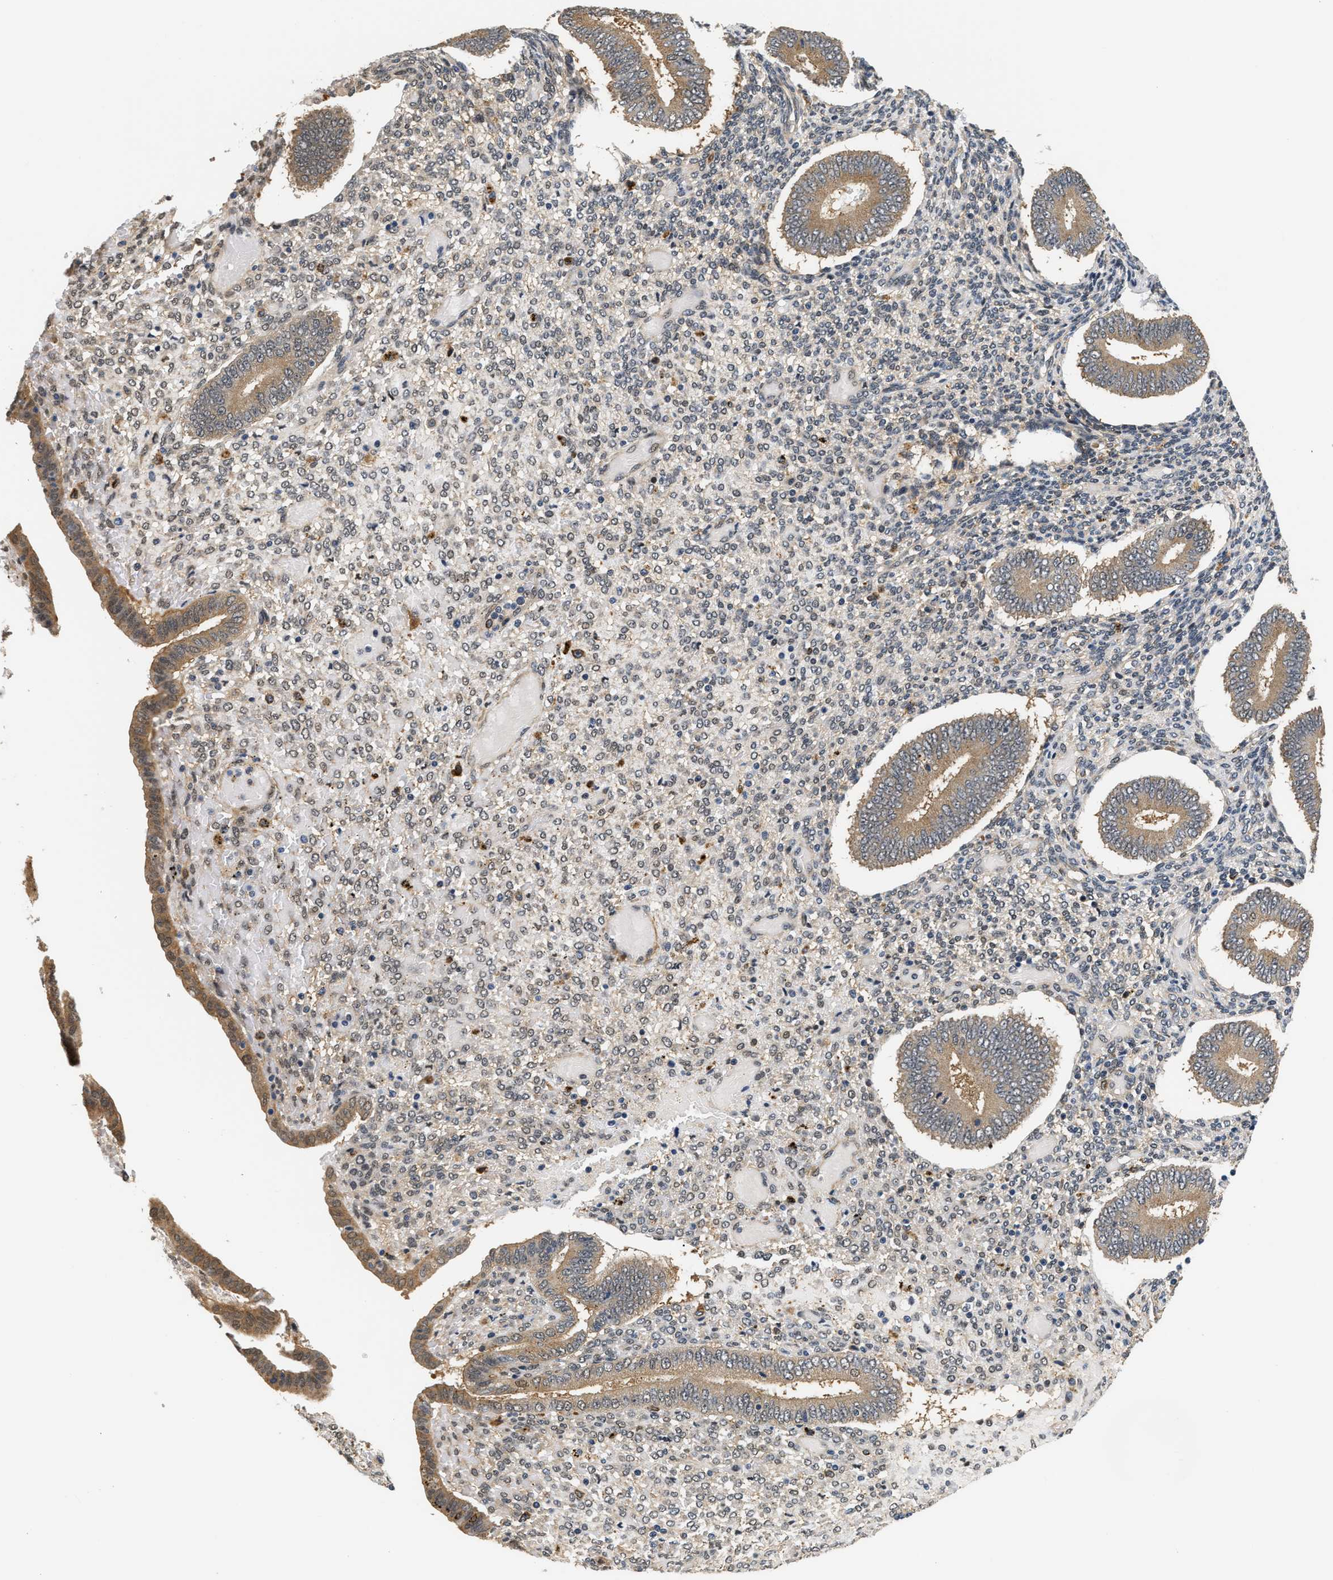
{"staining": {"intensity": "weak", "quantity": ">75%", "location": "cytoplasmic/membranous"}, "tissue": "endometrium", "cell_type": "Cells in endometrial stroma", "image_type": "normal", "snomed": [{"axis": "morphology", "description": "Normal tissue, NOS"}, {"axis": "topography", "description": "Endometrium"}], "caption": "Immunohistochemical staining of benign endometrium shows weak cytoplasmic/membranous protein expression in about >75% of cells in endometrial stroma.", "gene": "LARP6", "patient": {"sex": "female", "age": 42}}